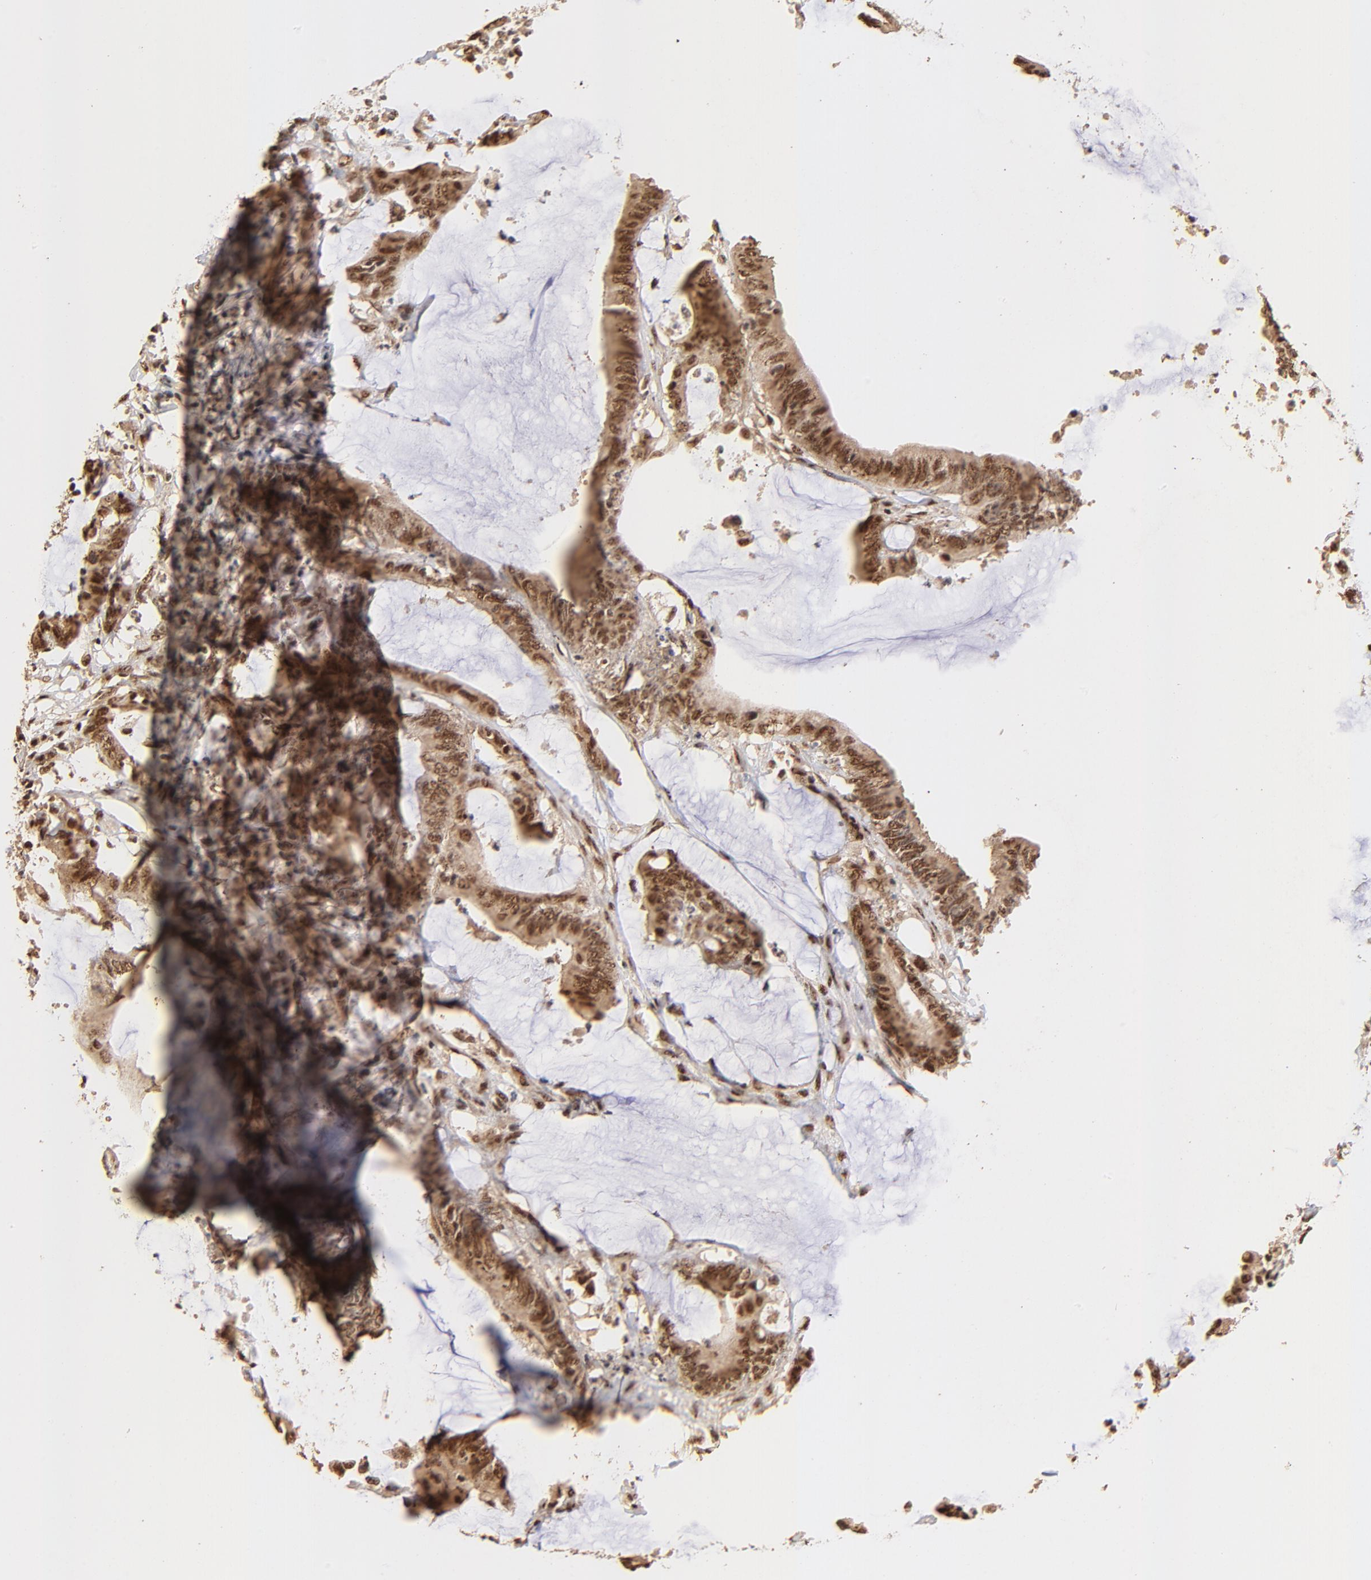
{"staining": {"intensity": "strong", "quantity": ">75%", "location": "cytoplasmic/membranous,nuclear"}, "tissue": "colorectal cancer", "cell_type": "Tumor cells", "image_type": "cancer", "snomed": [{"axis": "morphology", "description": "Adenocarcinoma, NOS"}, {"axis": "topography", "description": "Rectum"}], "caption": "Tumor cells reveal strong cytoplasmic/membranous and nuclear staining in approximately >75% of cells in colorectal cancer.", "gene": "MED12", "patient": {"sex": "female", "age": 66}}